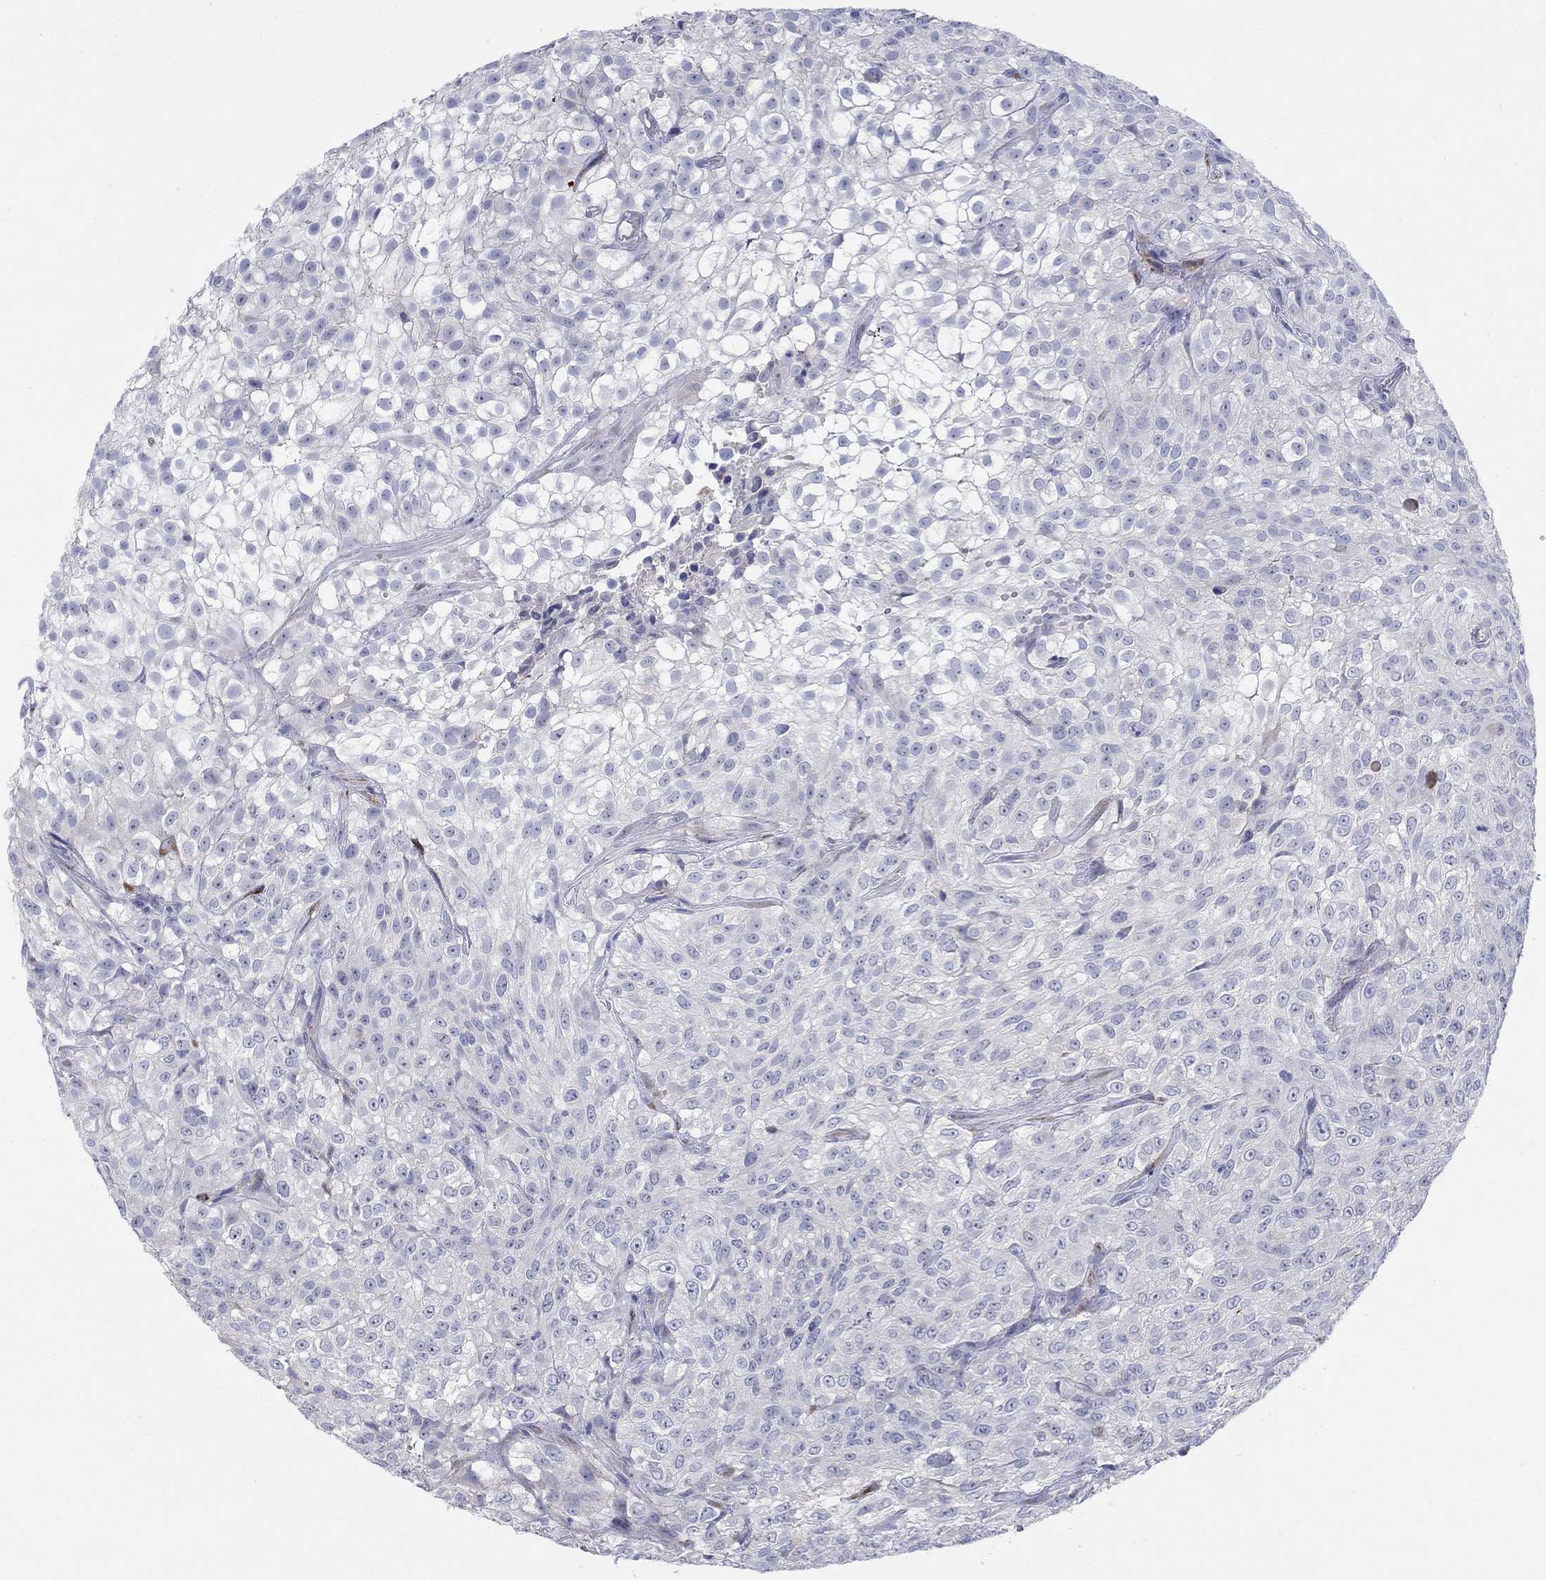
{"staining": {"intensity": "negative", "quantity": "none", "location": "none"}, "tissue": "urothelial cancer", "cell_type": "Tumor cells", "image_type": "cancer", "snomed": [{"axis": "morphology", "description": "Urothelial carcinoma, High grade"}, {"axis": "topography", "description": "Urinary bladder"}], "caption": "DAB immunohistochemical staining of human urothelial cancer reveals no significant staining in tumor cells.", "gene": "REEP2", "patient": {"sex": "male", "age": 56}}